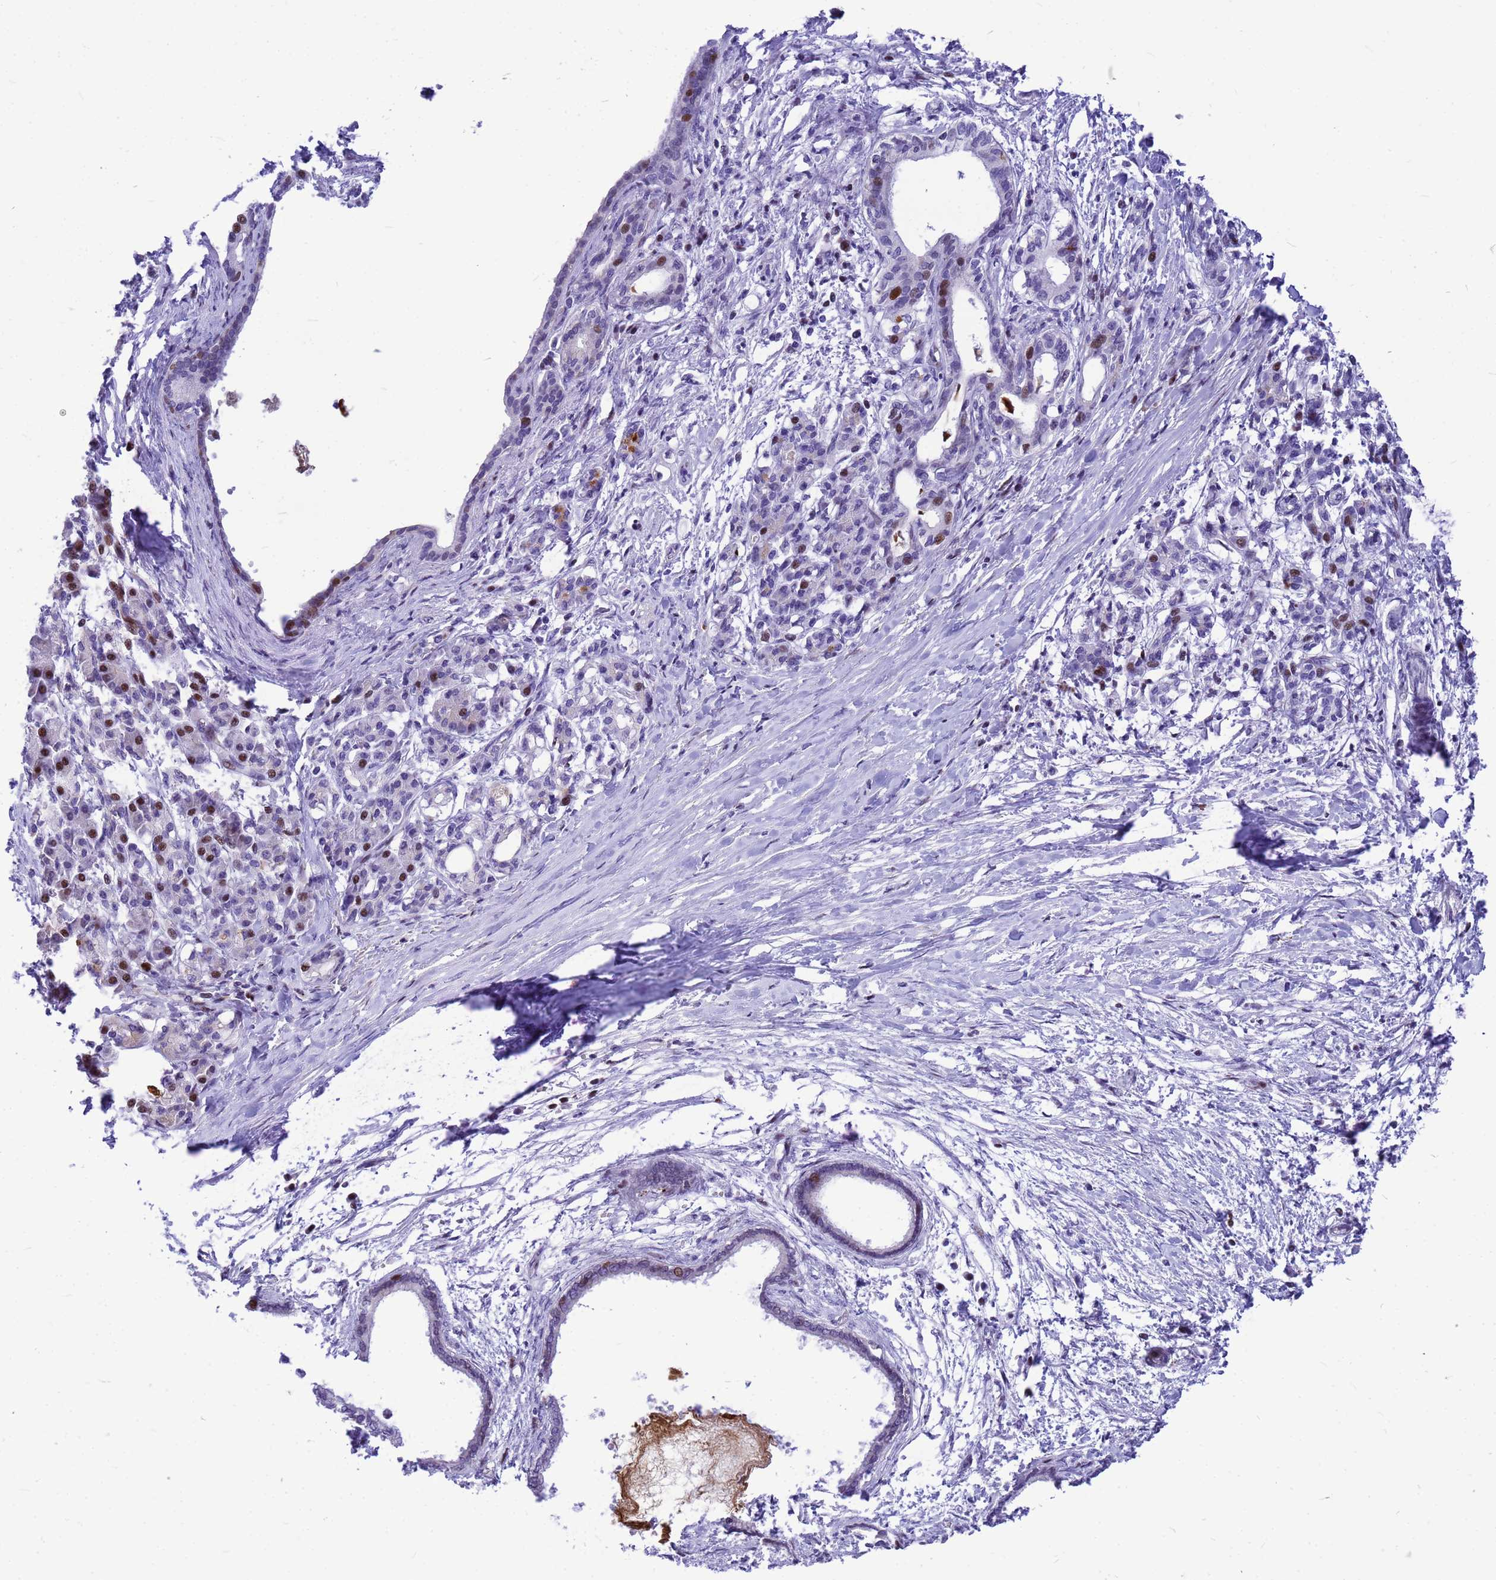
{"staining": {"intensity": "strong", "quantity": "<25%", "location": "nuclear"}, "tissue": "pancreatic cancer", "cell_type": "Tumor cells", "image_type": "cancer", "snomed": [{"axis": "morphology", "description": "Adenocarcinoma, NOS"}, {"axis": "topography", "description": "Pancreas"}], "caption": "This histopathology image shows adenocarcinoma (pancreatic) stained with immunohistochemistry (IHC) to label a protein in brown. The nuclear of tumor cells show strong positivity for the protein. Nuclei are counter-stained blue.", "gene": "ADAMTS7", "patient": {"sex": "female", "age": 55}}